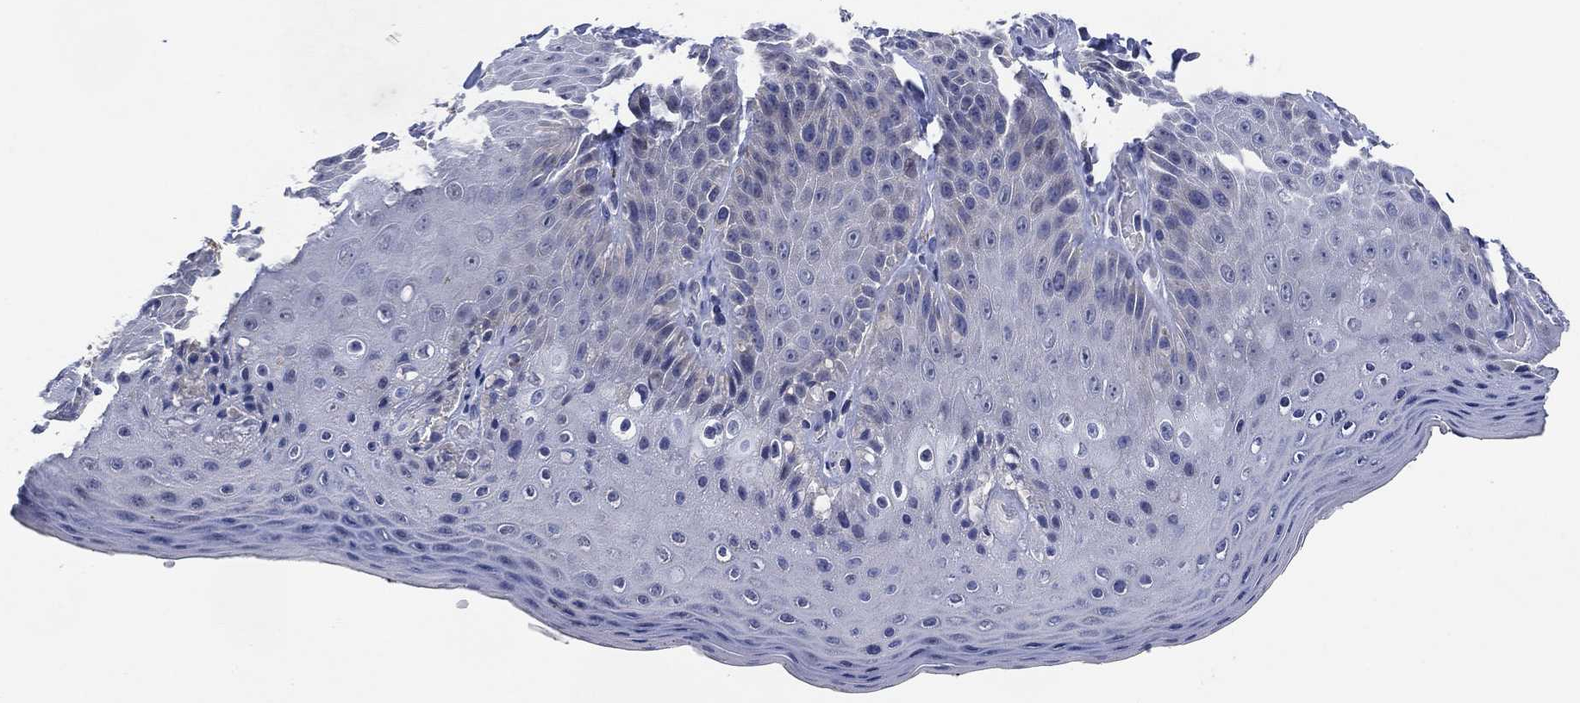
{"staining": {"intensity": "negative", "quantity": "none", "location": "none"}, "tissue": "skin", "cell_type": "Epidermal cells", "image_type": "normal", "snomed": [{"axis": "morphology", "description": "Normal tissue, NOS"}, {"axis": "topography", "description": "Anal"}], "caption": "Immunohistochemistry (IHC) of benign skin displays no staining in epidermal cells.", "gene": "DAZL", "patient": {"sex": "male", "age": 53}}